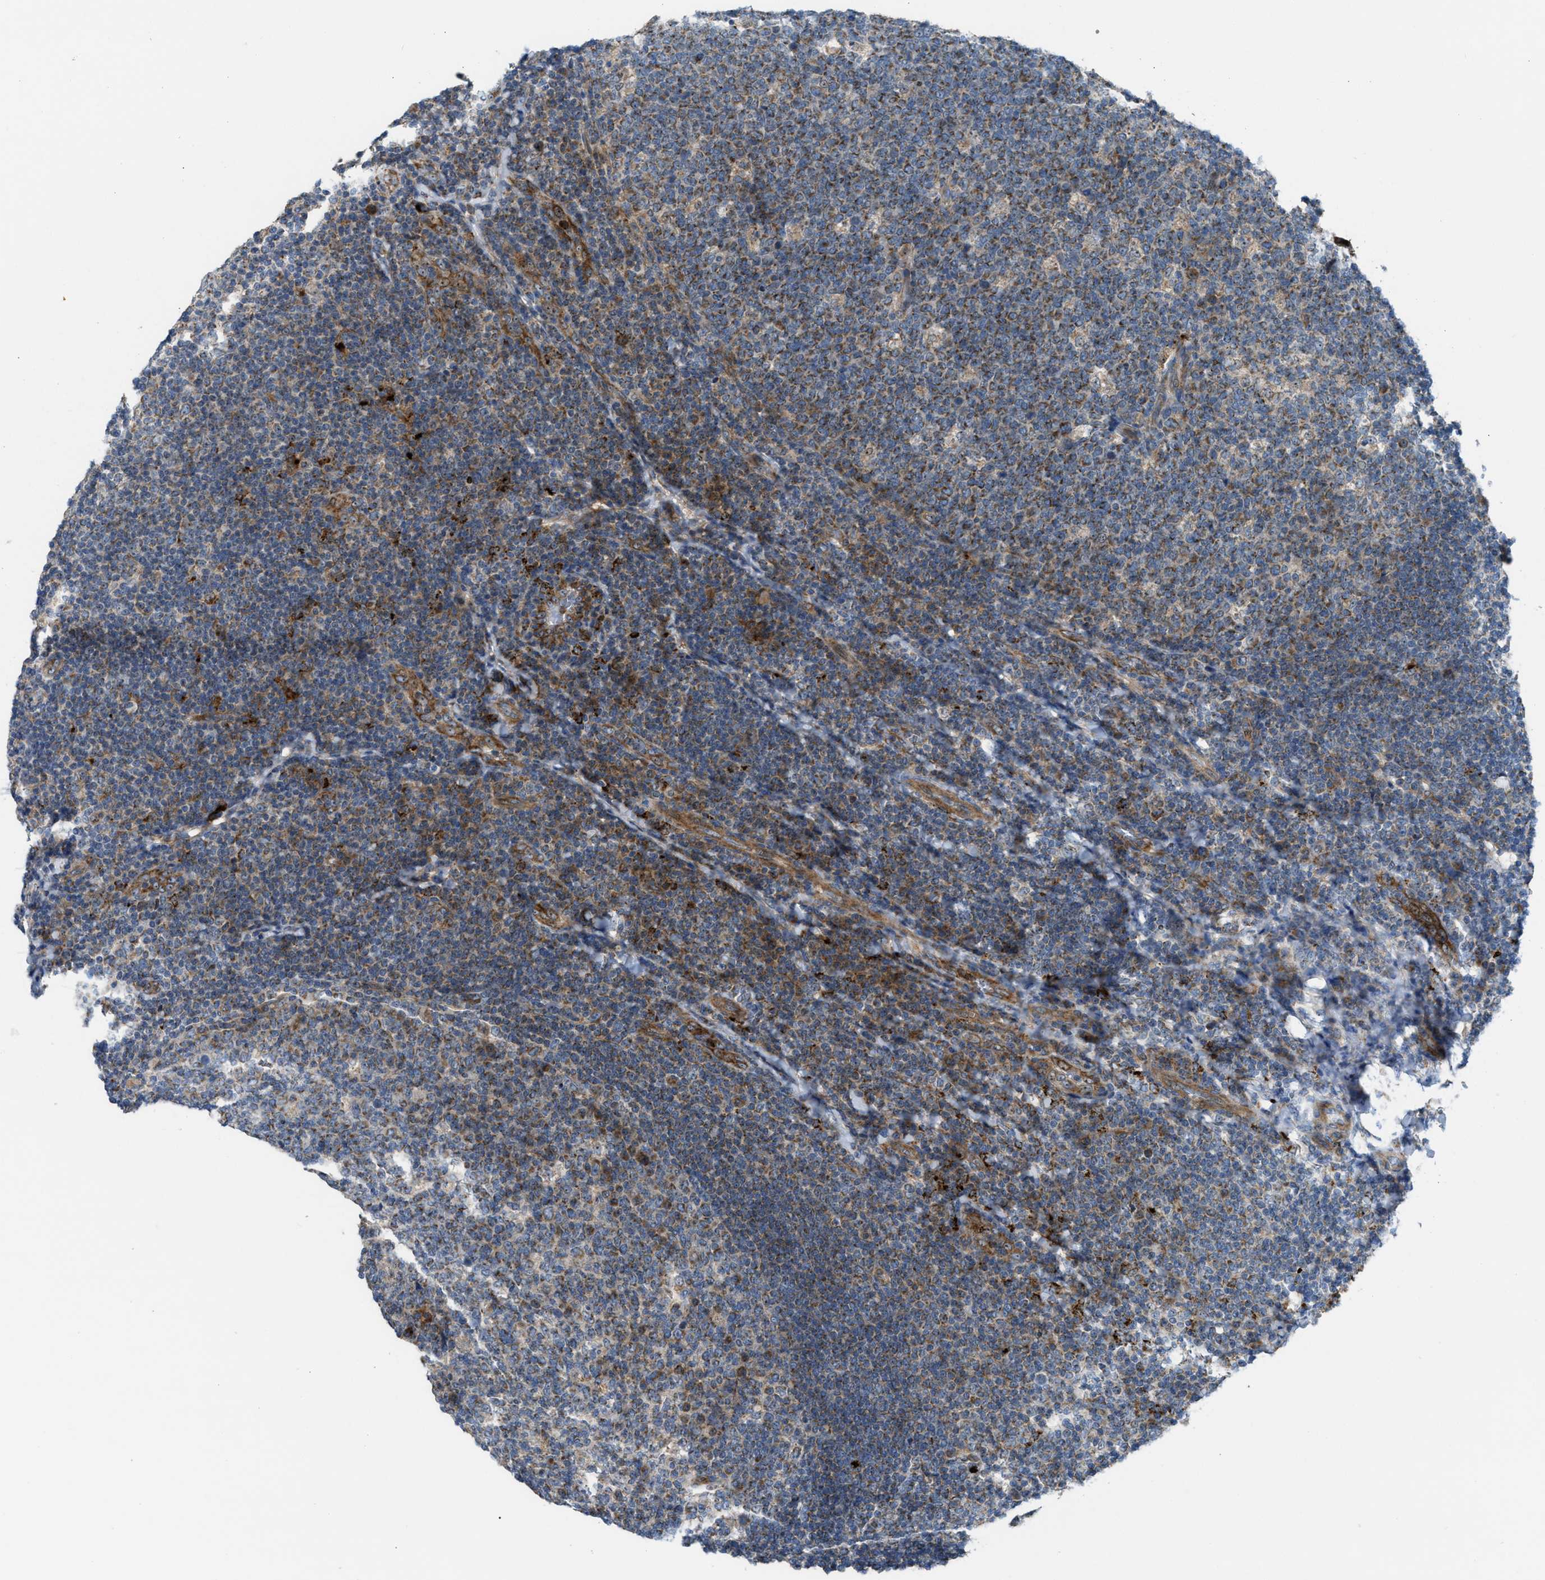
{"staining": {"intensity": "moderate", "quantity": ">75%", "location": "cytoplasmic/membranous"}, "tissue": "tonsil", "cell_type": "Germinal center cells", "image_type": "normal", "snomed": [{"axis": "morphology", "description": "Normal tissue, NOS"}, {"axis": "topography", "description": "Tonsil"}], "caption": "IHC photomicrograph of benign tonsil: tonsil stained using immunohistochemistry (IHC) demonstrates medium levels of moderate protein expression localized specifically in the cytoplasmic/membranous of germinal center cells, appearing as a cytoplasmic/membranous brown color.", "gene": "TPH1", "patient": {"sex": "male", "age": 17}}